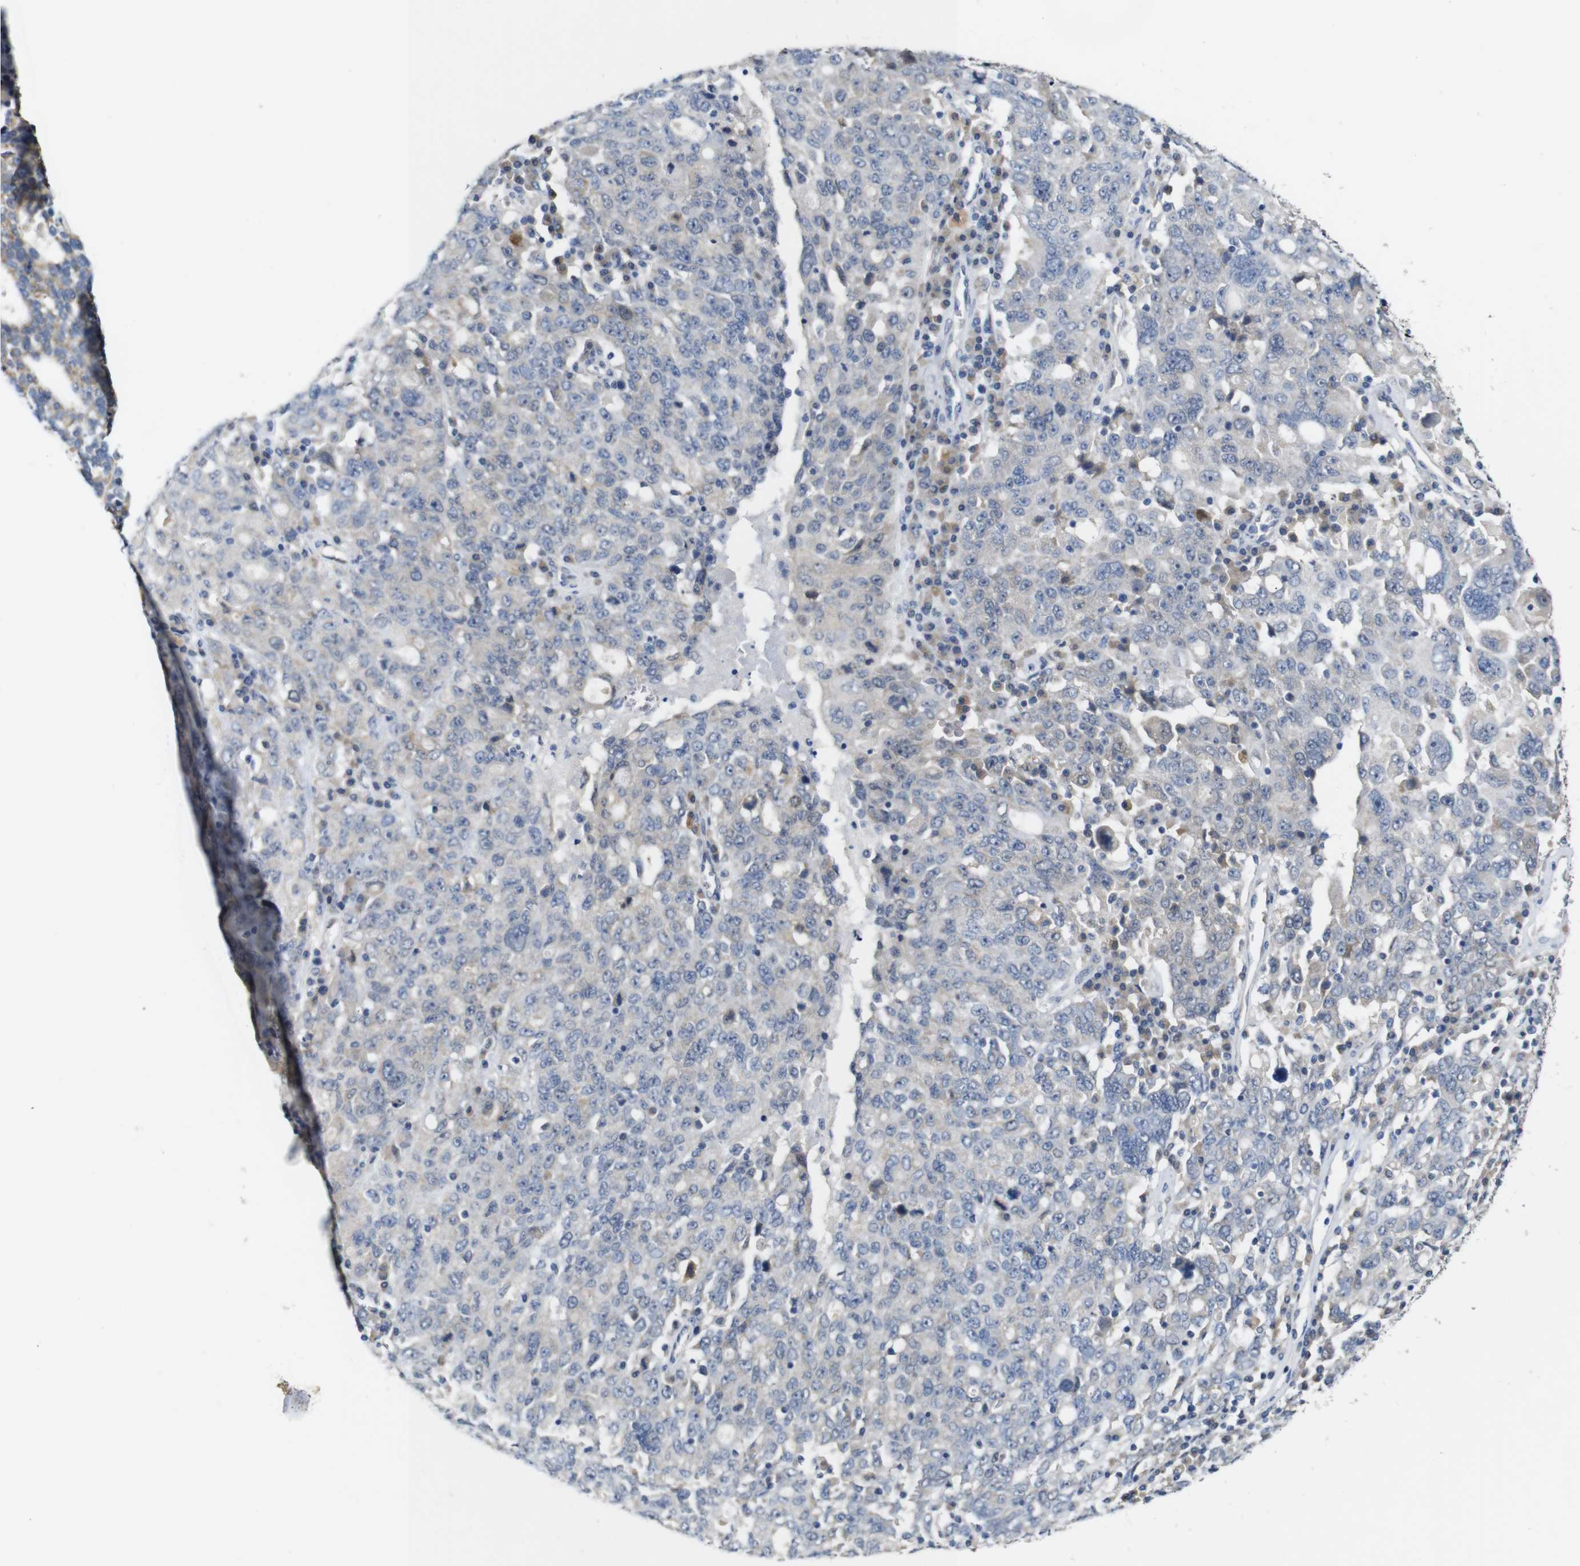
{"staining": {"intensity": "negative", "quantity": "none", "location": "none"}, "tissue": "ovarian cancer", "cell_type": "Tumor cells", "image_type": "cancer", "snomed": [{"axis": "morphology", "description": "Carcinoma, endometroid"}, {"axis": "topography", "description": "Ovary"}], "caption": "Human ovarian cancer (endometroid carcinoma) stained for a protein using immunohistochemistry (IHC) shows no expression in tumor cells.", "gene": "TBC1D32", "patient": {"sex": "female", "age": 62}}